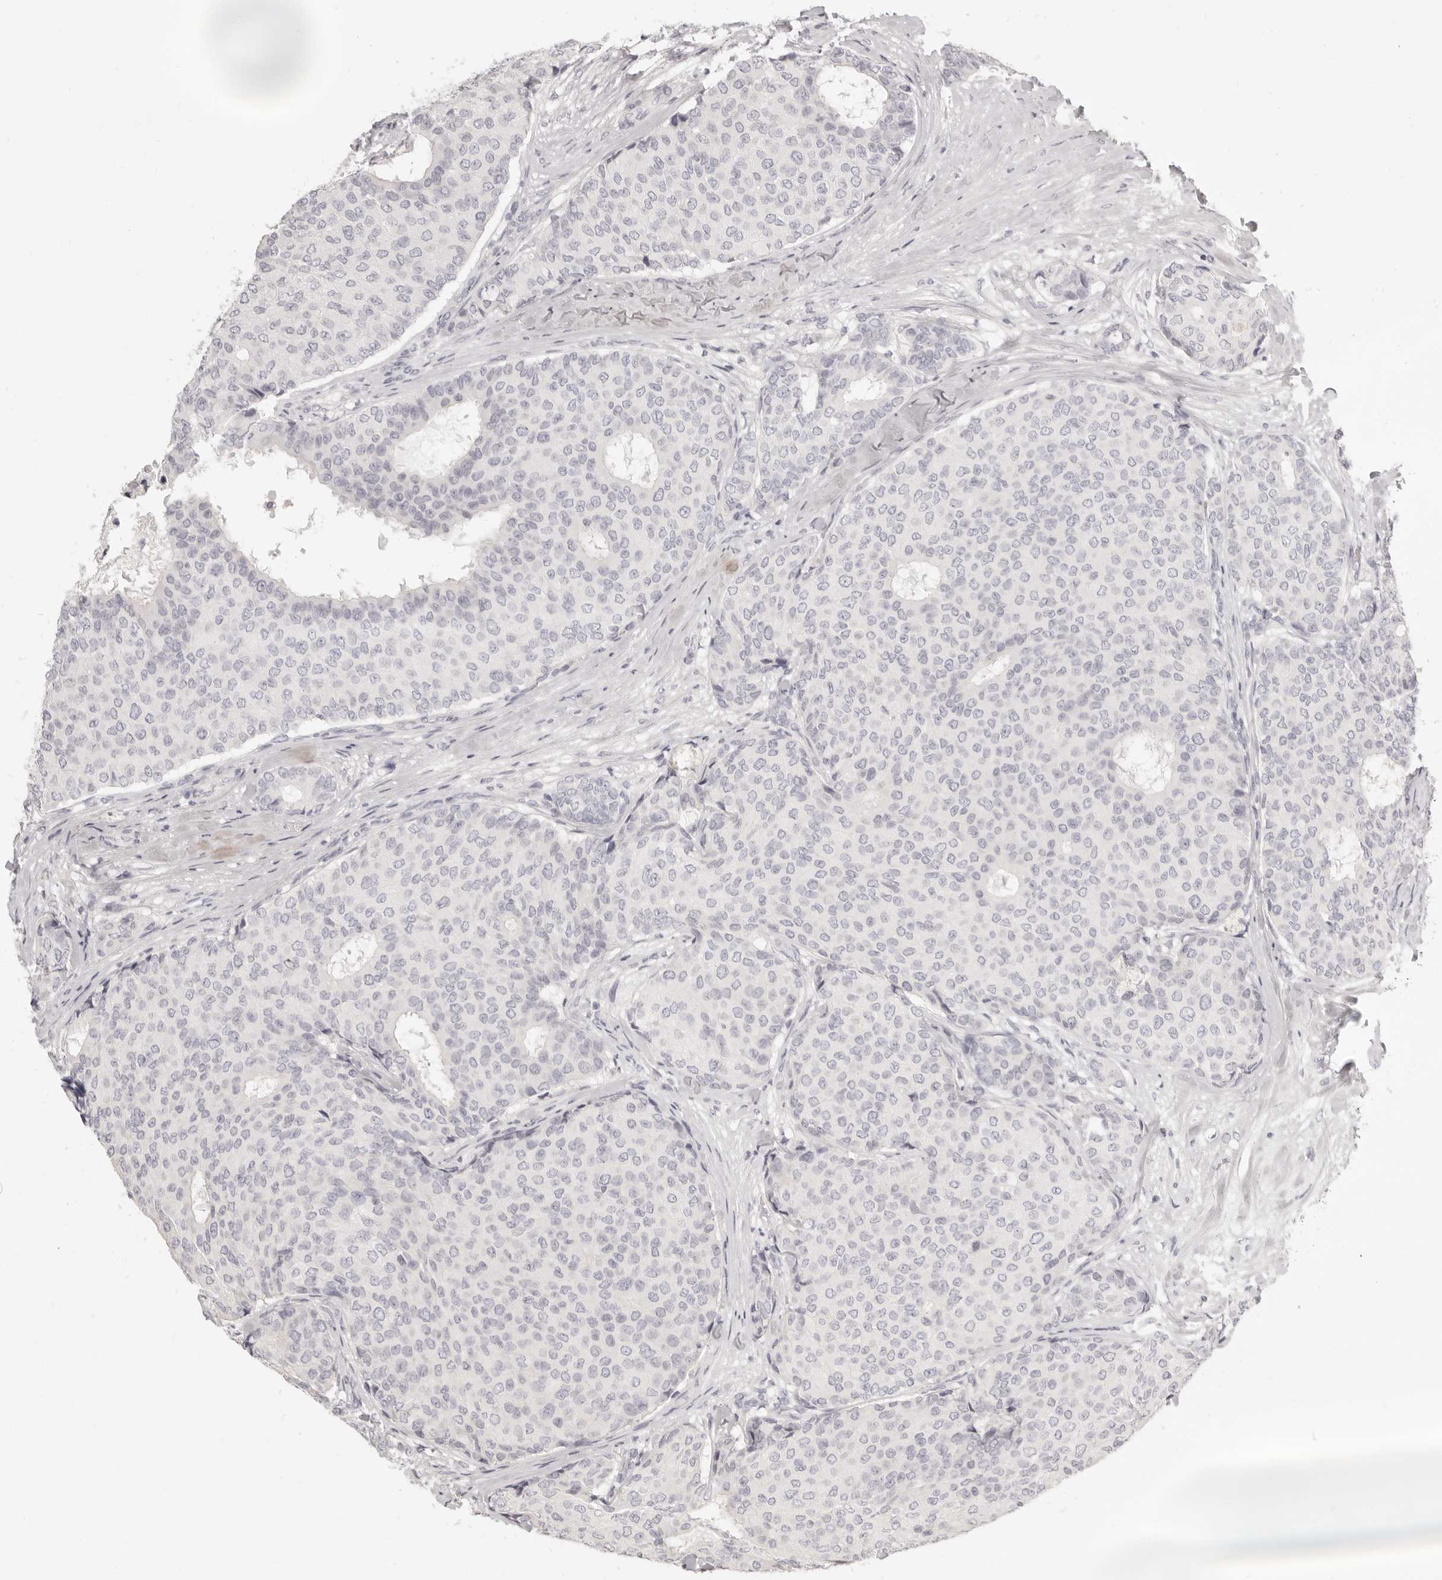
{"staining": {"intensity": "negative", "quantity": "none", "location": "none"}, "tissue": "breast cancer", "cell_type": "Tumor cells", "image_type": "cancer", "snomed": [{"axis": "morphology", "description": "Duct carcinoma"}, {"axis": "topography", "description": "Breast"}], "caption": "There is no significant staining in tumor cells of breast intraductal carcinoma.", "gene": "FABP1", "patient": {"sex": "female", "age": 75}}